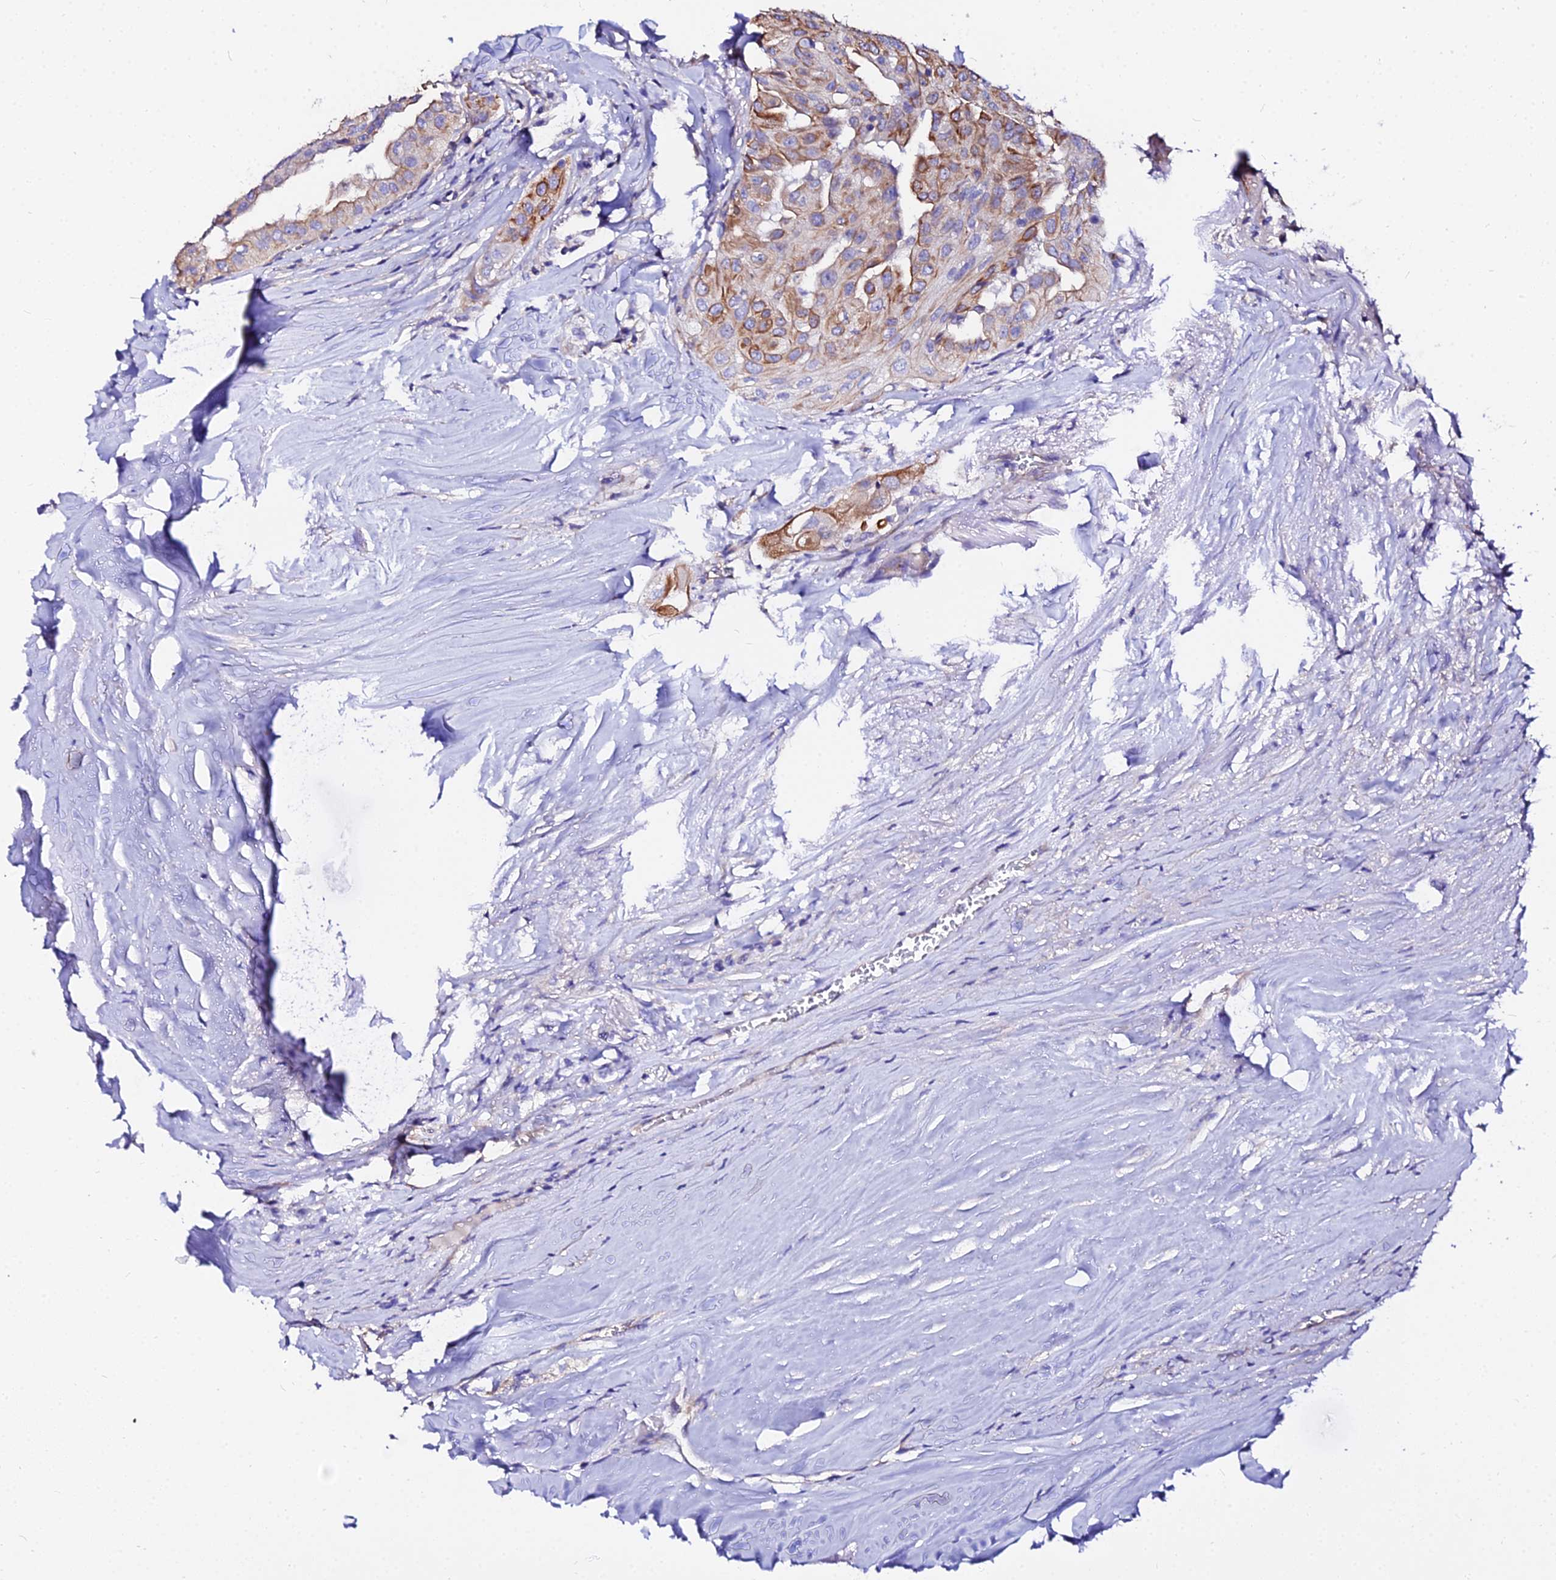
{"staining": {"intensity": "moderate", "quantity": ">75%", "location": "cytoplasmic/membranous"}, "tissue": "thyroid cancer", "cell_type": "Tumor cells", "image_type": "cancer", "snomed": [{"axis": "morphology", "description": "Papillary adenocarcinoma, NOS"}, {"axis": "topography", "description": "Thyroid gland"}], "caption": "Tumor cells display medium levels of moderate cytoplasmic/membranous expression in about >75% of cells in human thyroid papillary adenocarcinoma.", "gene": "DAW1", "patient": {"sex": "female", "age": 59}}